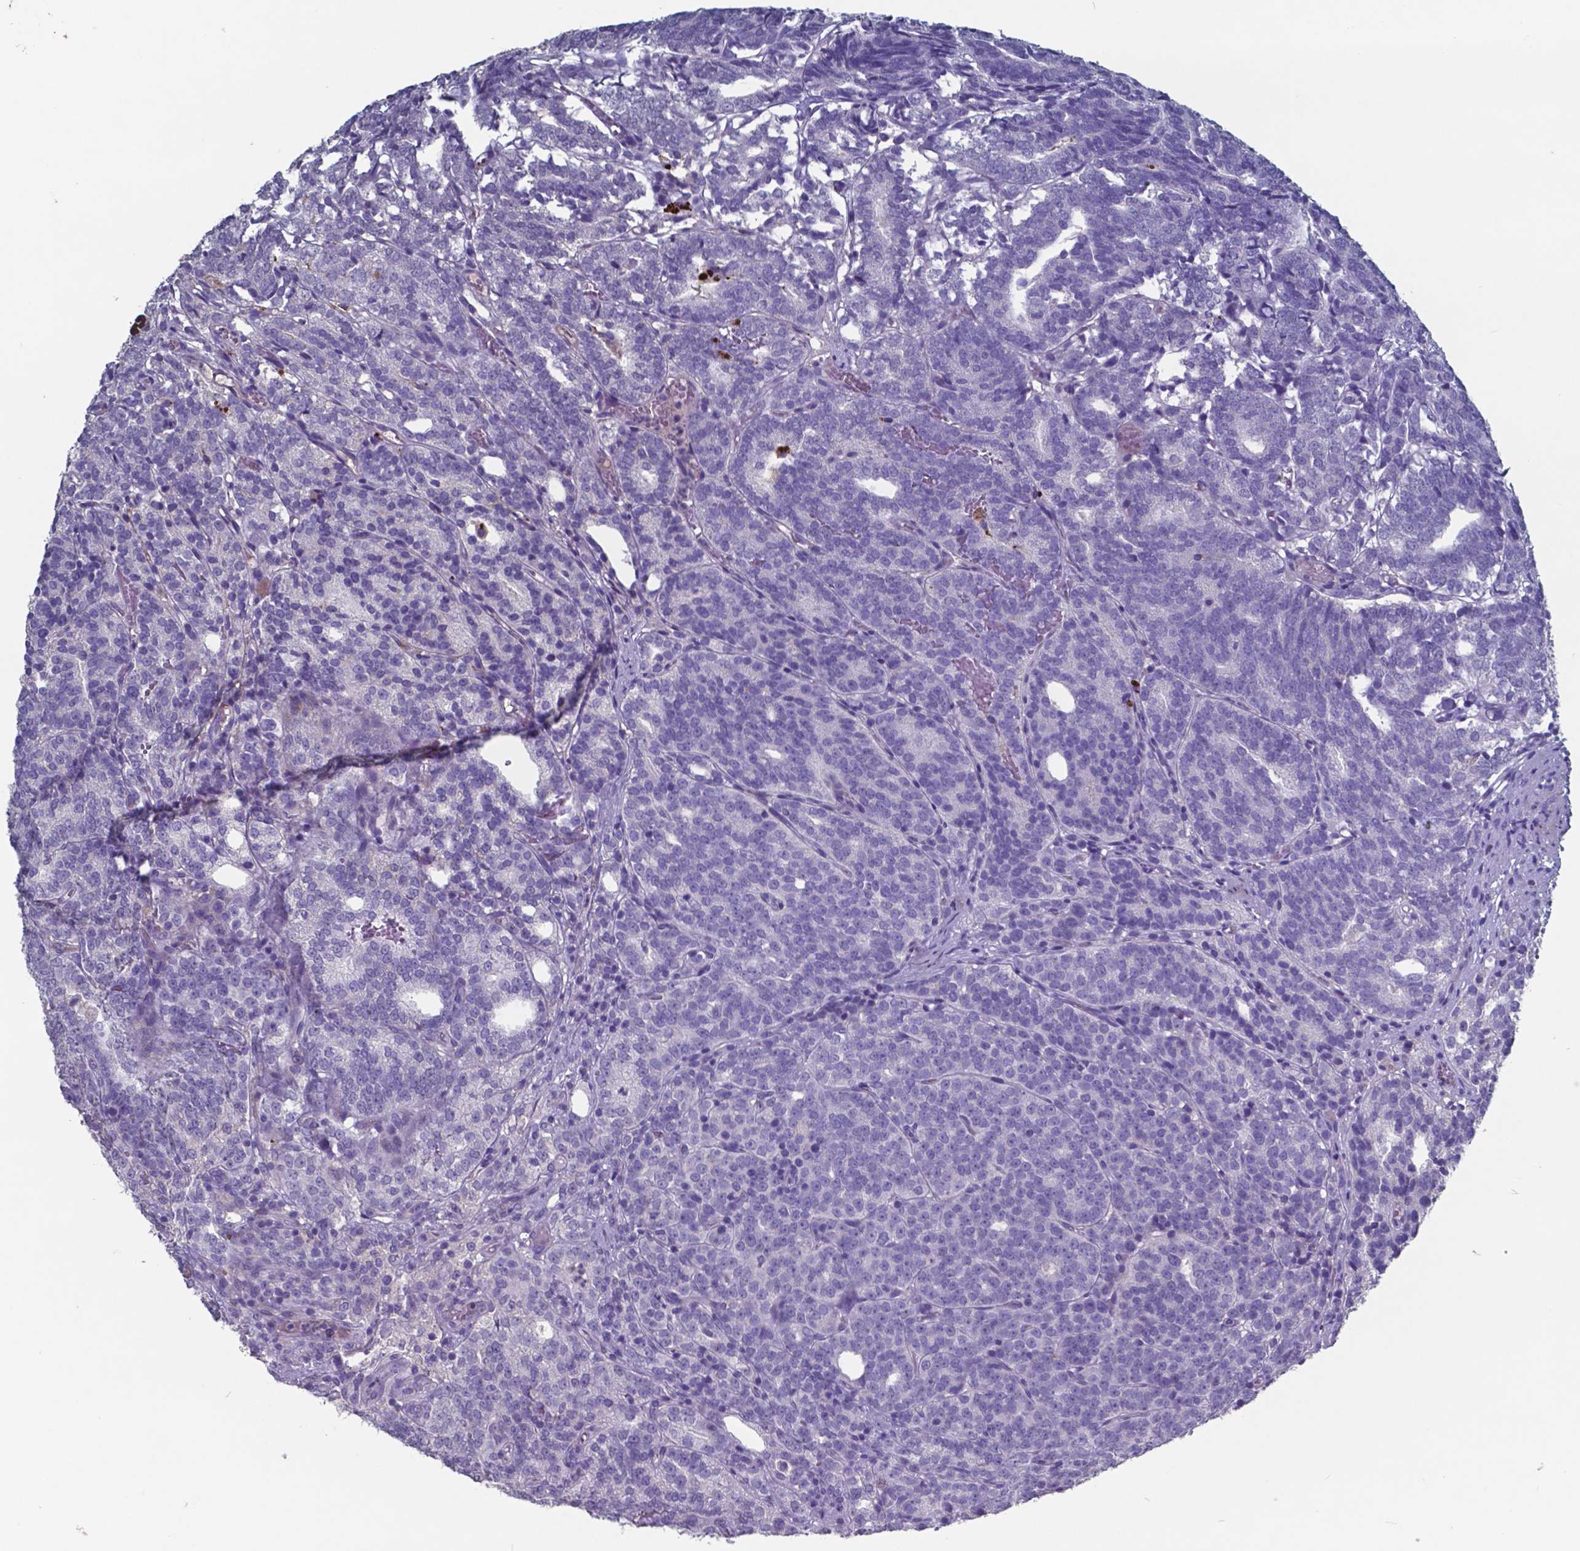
{"staining": {"intensity": "negative", "quantity": "none", "location": "none"}, "tissue": "prostate cancer", "cell_type": "Tumor cells", "image_type": "cancer", "snomed": [{"axis": "morphology", "description": "Adenocarcinoma, High grade"}, {"axis": "topography", "description": "Prostate"}], "caption": "There is no significant staining in tumor cells of prostate cancer. (DAB (3,3'-diaminobenzidine) immunohistochemistry with hematoxylin counter stain).", "gene": "TTR", "patient": {"sex": "male", "age": 53}}